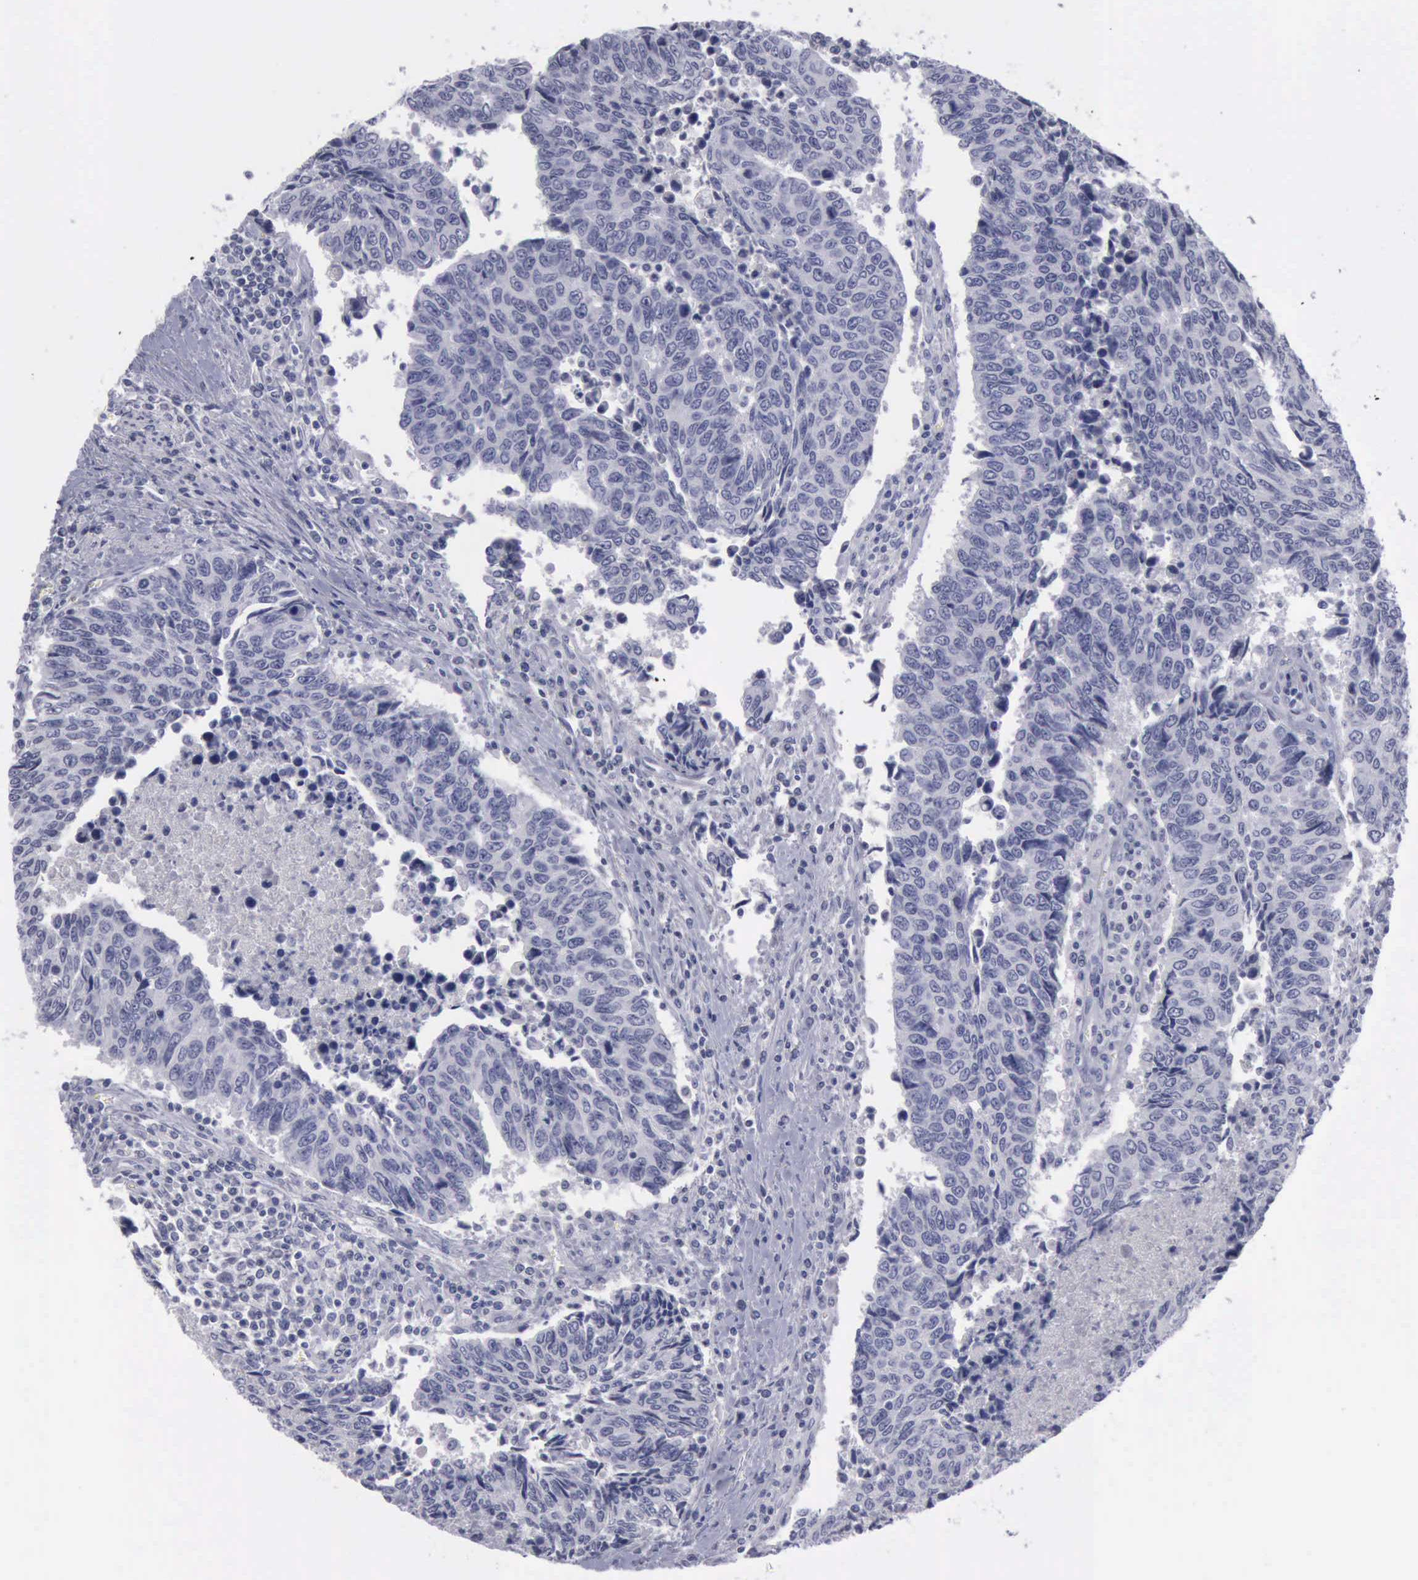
{"staining": {"intensity": "negative", "quantity": "none", "location": "none"}, "tissue": "urothelial cancer", "cell_type": "Tumor cells", "image_type": "cancer", "snomed": [{"axis": "morphology", "description": "Urothelial carcinoma, High grade"}, {"axis": "topography", "description": "Urinary bladder"}], "caption": "Immunohistochemistry (IHC) of high-grade urothelial carcinoma reveals no expression in tumor cells.", "gene": "KRT13", "patient": {"sex": "male", "age": 86}}